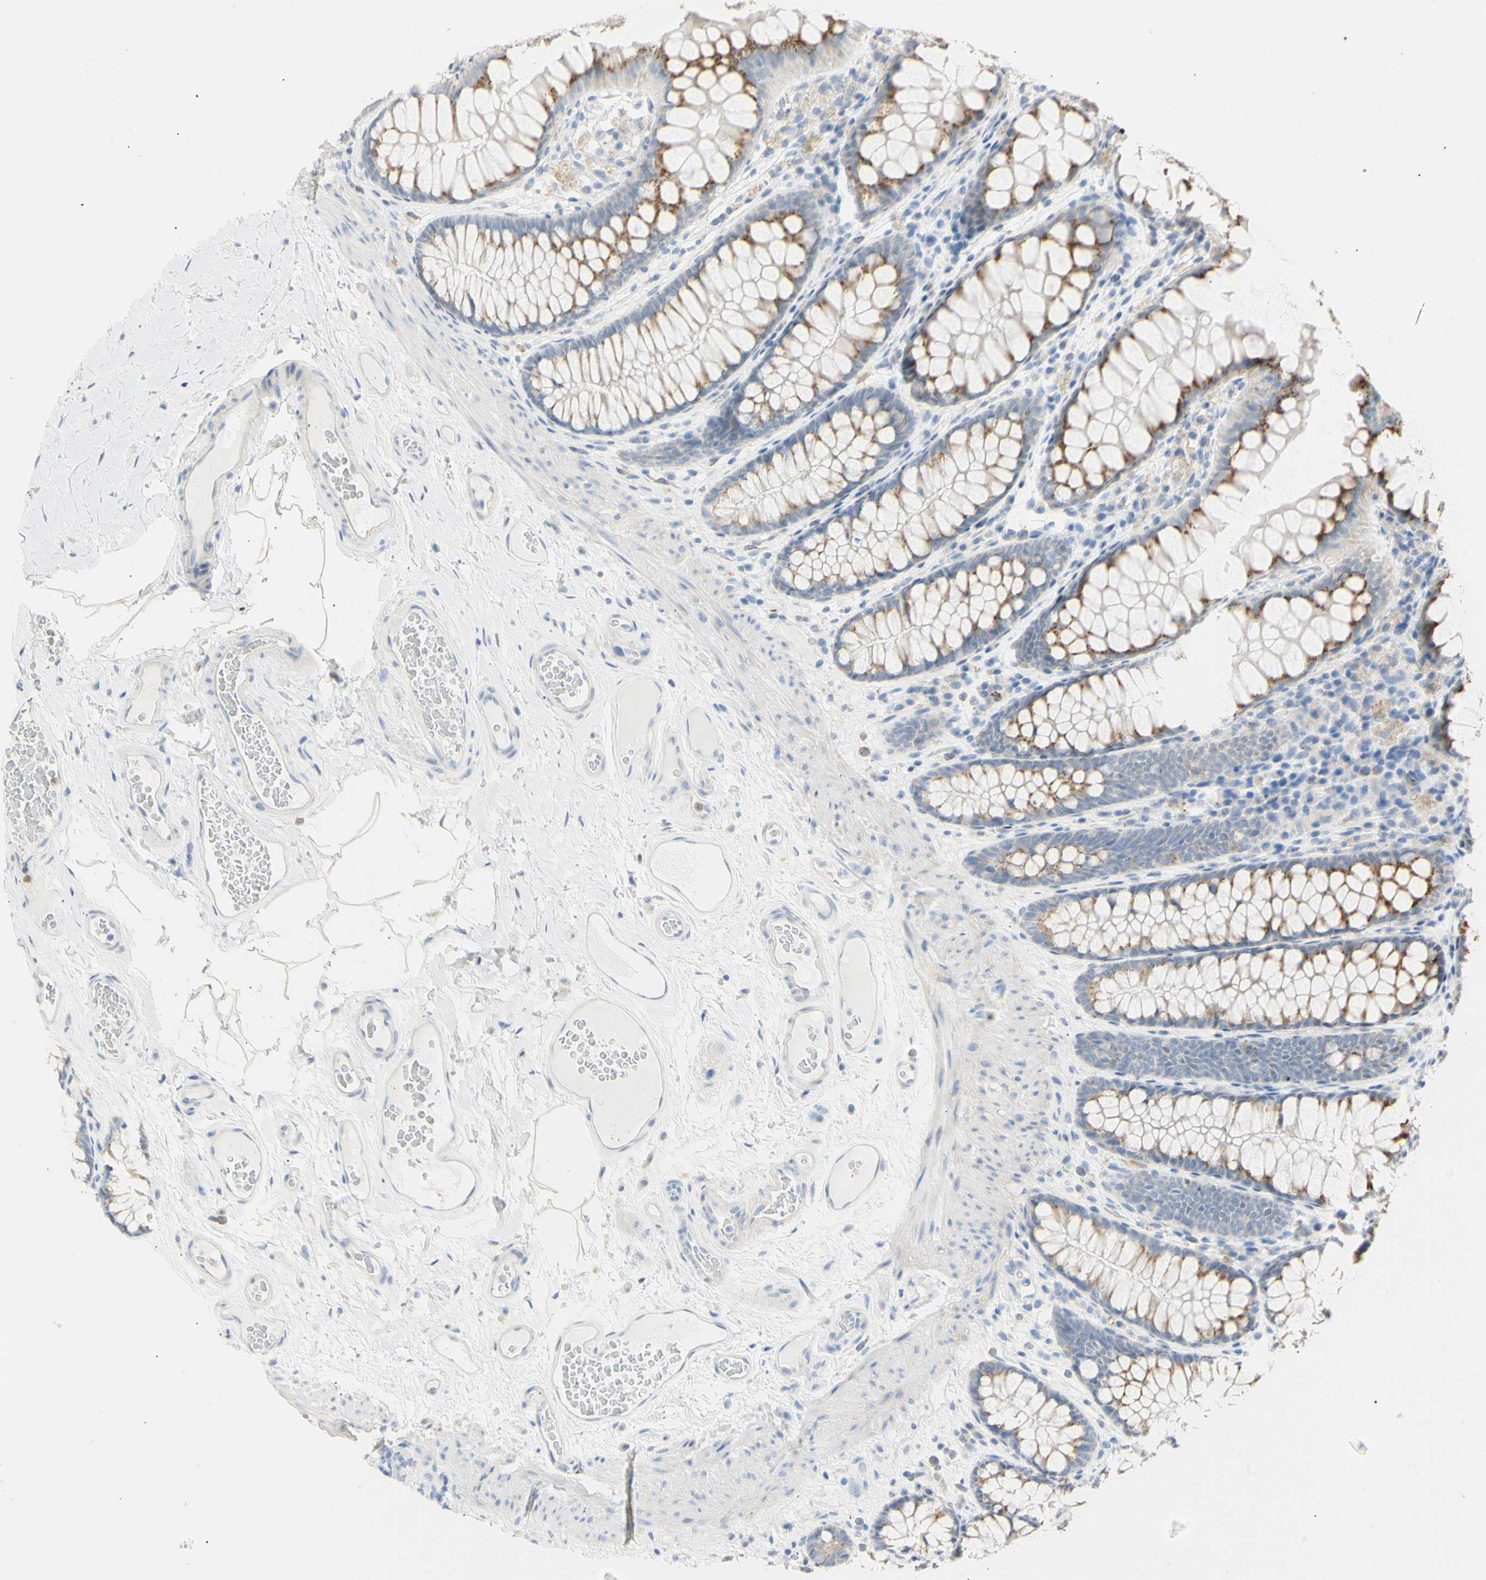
{"staining": {"intensity": "weak", "quantity": "25%-75%", "location": "cytoplasmic/membranous"}, "tissue": "colon", "cell_type": "Endothelial cells", "image_type": "normal", "snomed": [{"axis": "morphology", "description": "Normal tissue, NOS"}, {"axis": "topography", "description": "Colon"}], "caption": "A brown stain shows weak cytoplasmic/membranous positivity of a protein in endothelial cells of unremarkable human colon. The protein is shown in brown color, while the nuclei are stained blue.", "gene": "B4GALNT3", "patient": {"sex": "female", "age": 55}}